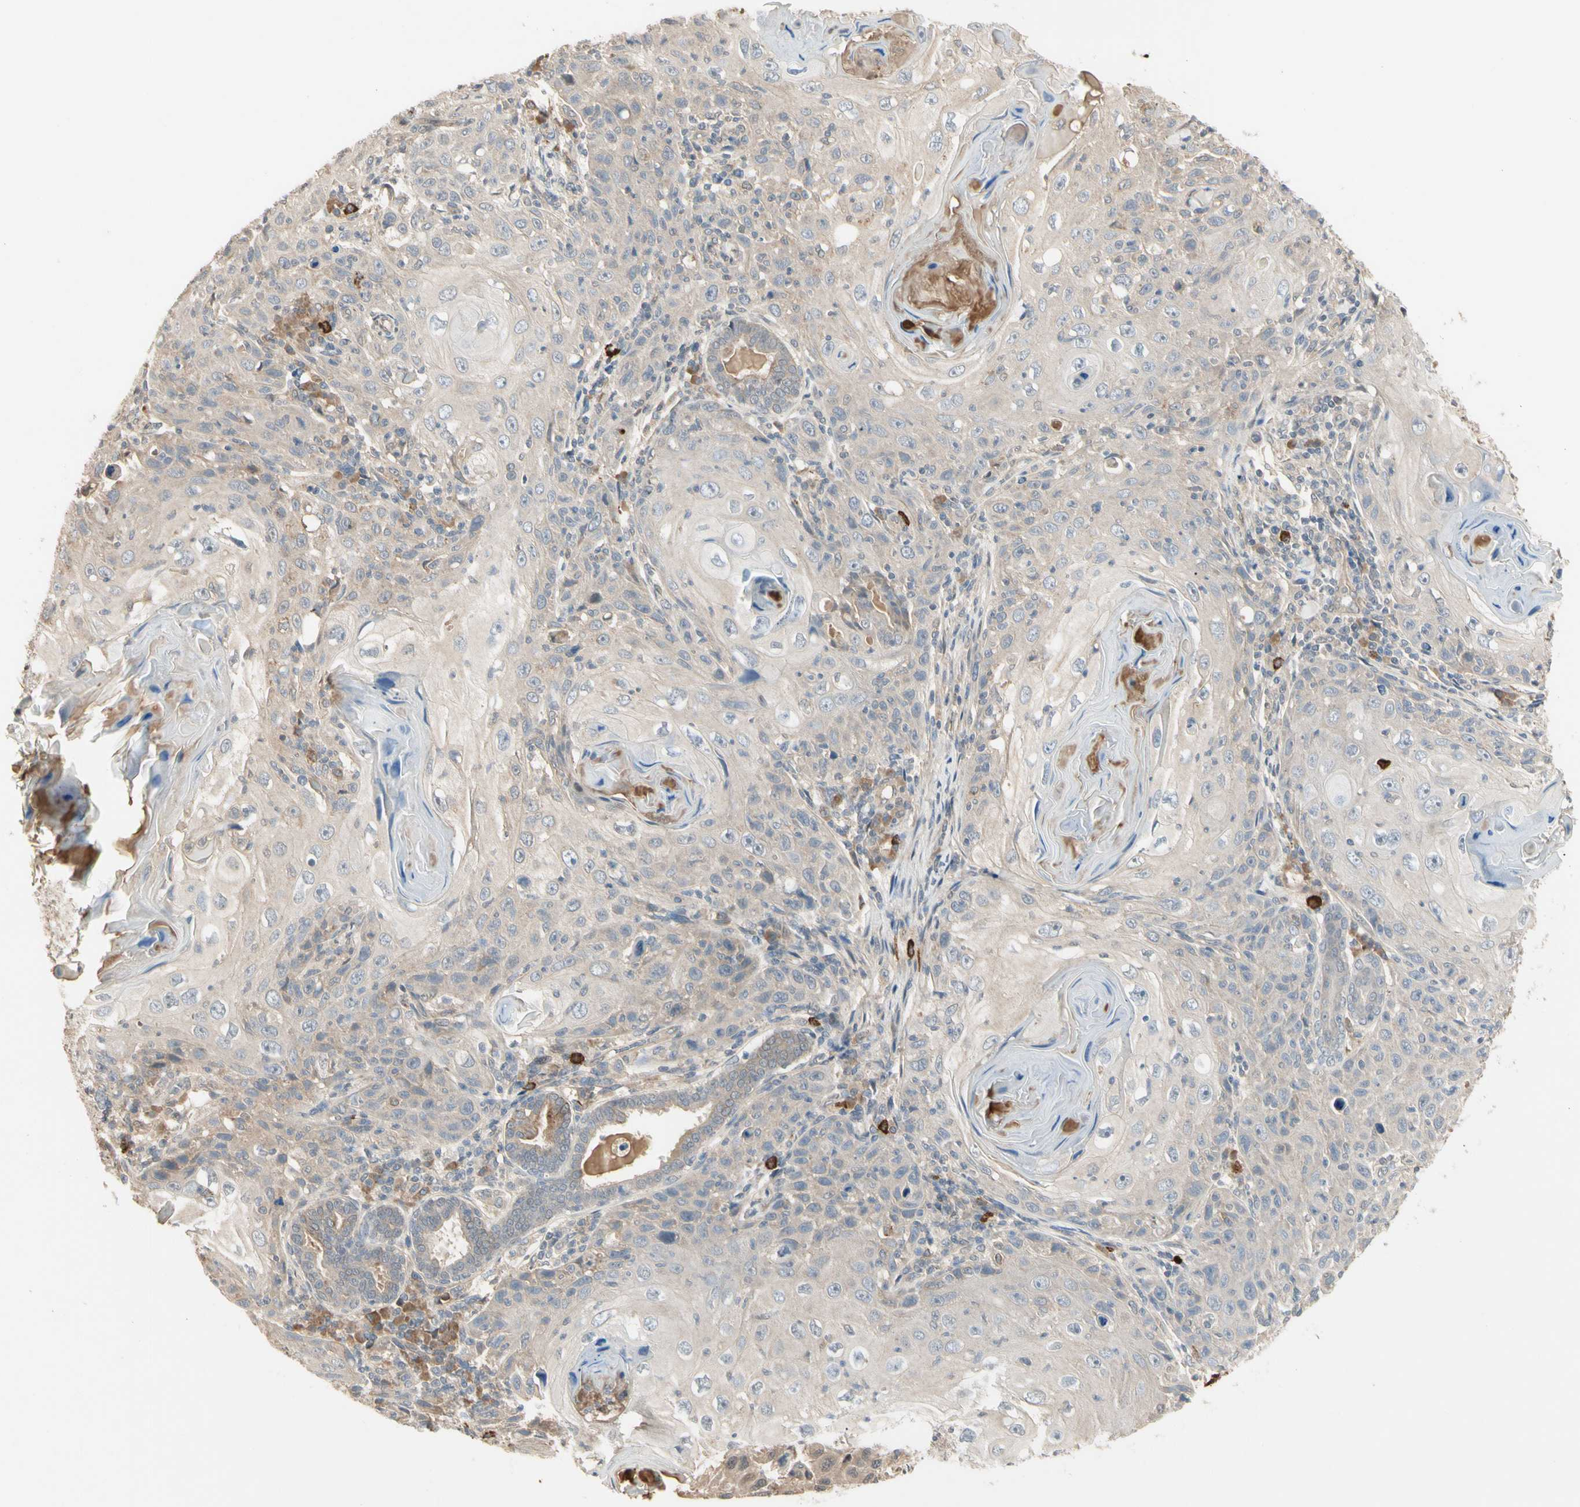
{"staining": {"intensity": "weak", "quantity": "<25%", "location": "cytoplasmic/membranous"}, "tissue": "skin cancer", "cell_type": "Tumor cells", "image_type": "cancer", "snomed": [{"axis": "morphology", "description": "Squamous cell carcinoma, NOS"}, {"axis": "topography", "description": "Skin"}], "caption": "Skin cancer (squamous cell carcinoma) stained for a protein using immunohistochemistry demonstrates no expression tumor cells.", "gene": "ATG4C", "patient": {"sex": "female", "age": 88}}